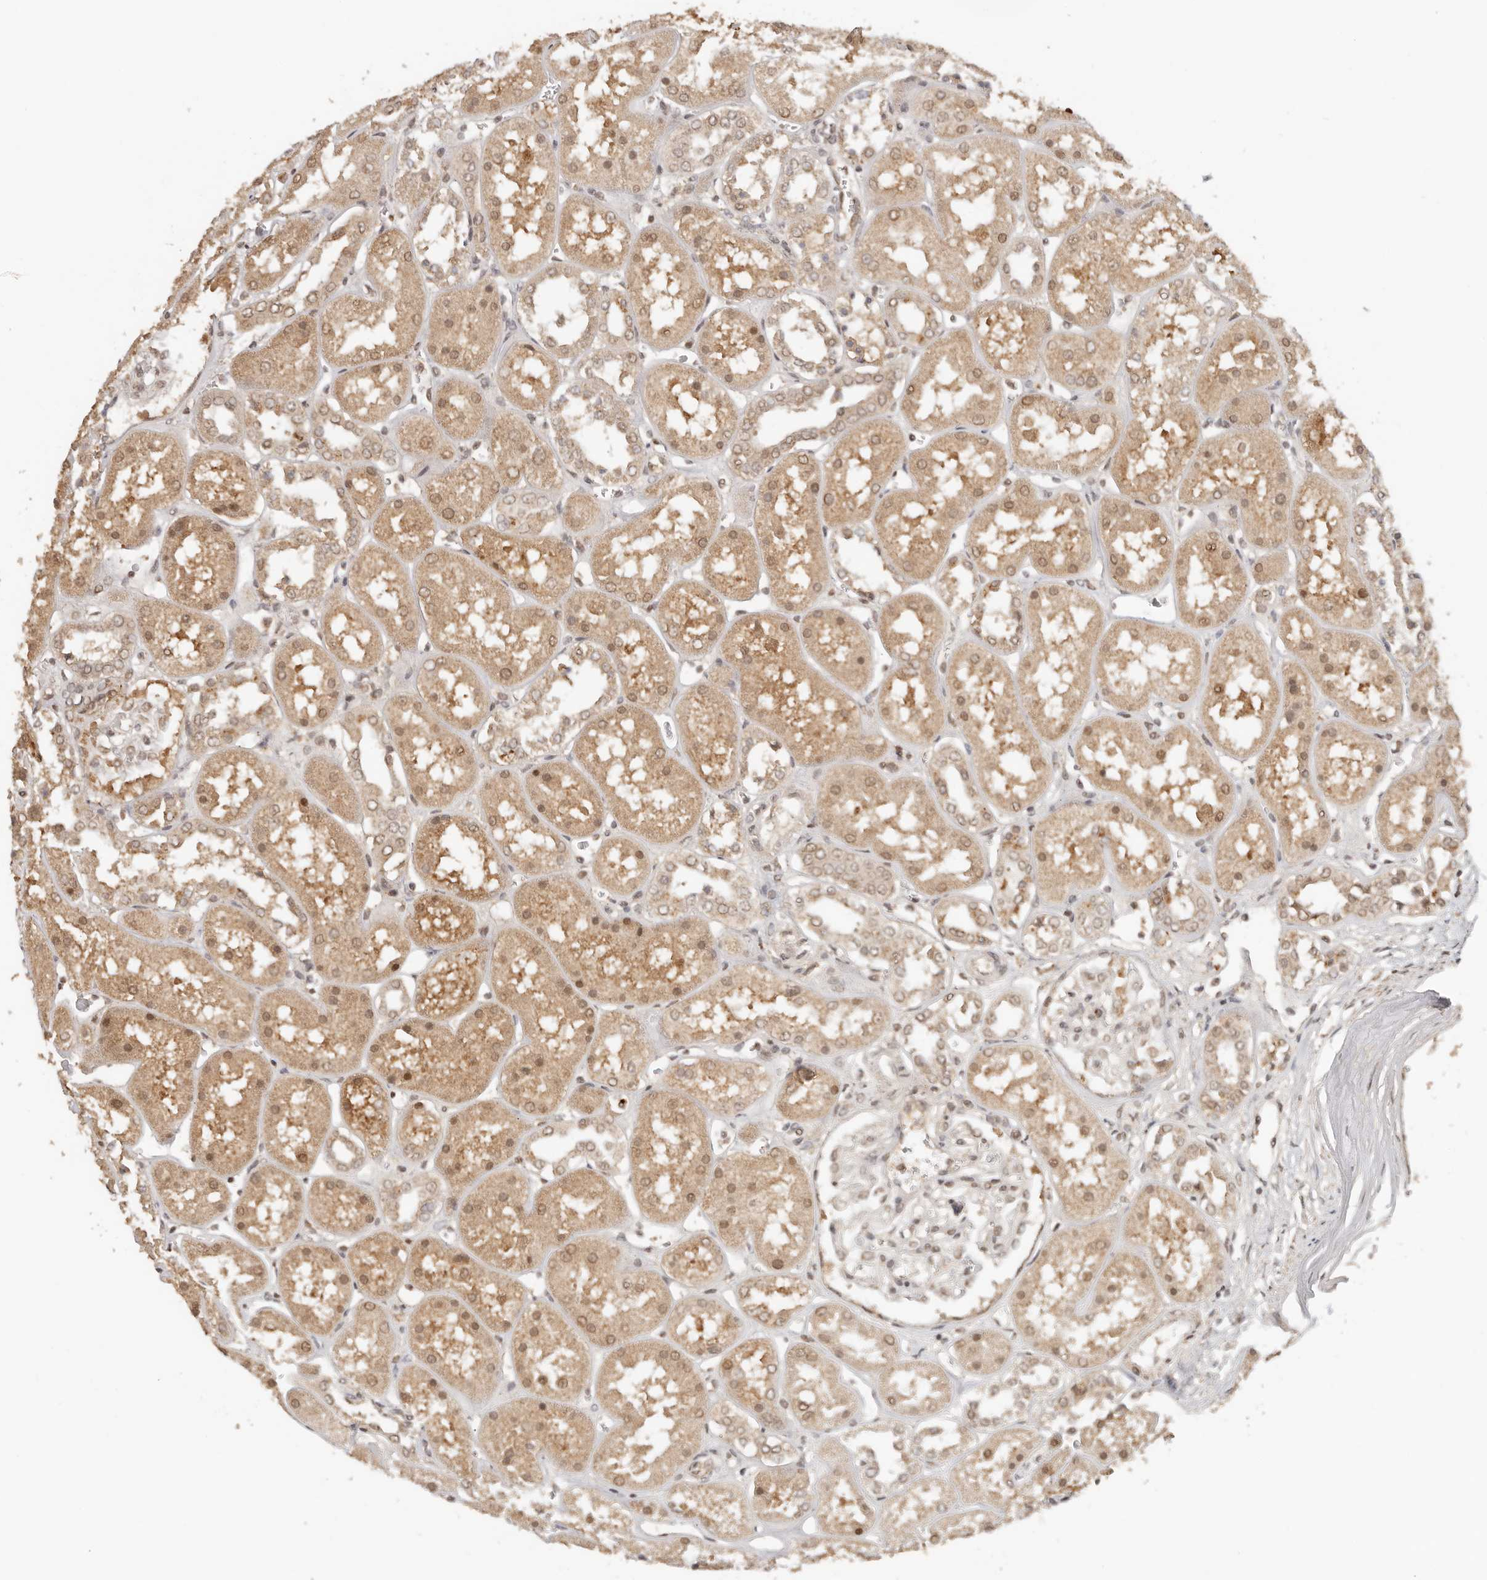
{"staining": {"intensity": "weak", "quantity": "<25%", "location": "nuclear"}, "tissue": "kidney", "cell_type": "Cells in glomeruli", "image_type": "normal", "snomed": [{"axis": "morphology", "description": "Normal tissue, NOS"}, {"axis": "topography", "description": "Kidney"}], "caption": "This is an IHC photomicrograph of normal human kidney. There is no expression in cells in glomeruli.", "gene": "SEC14L1", "patient": {"sex": "male", "age": 70}}